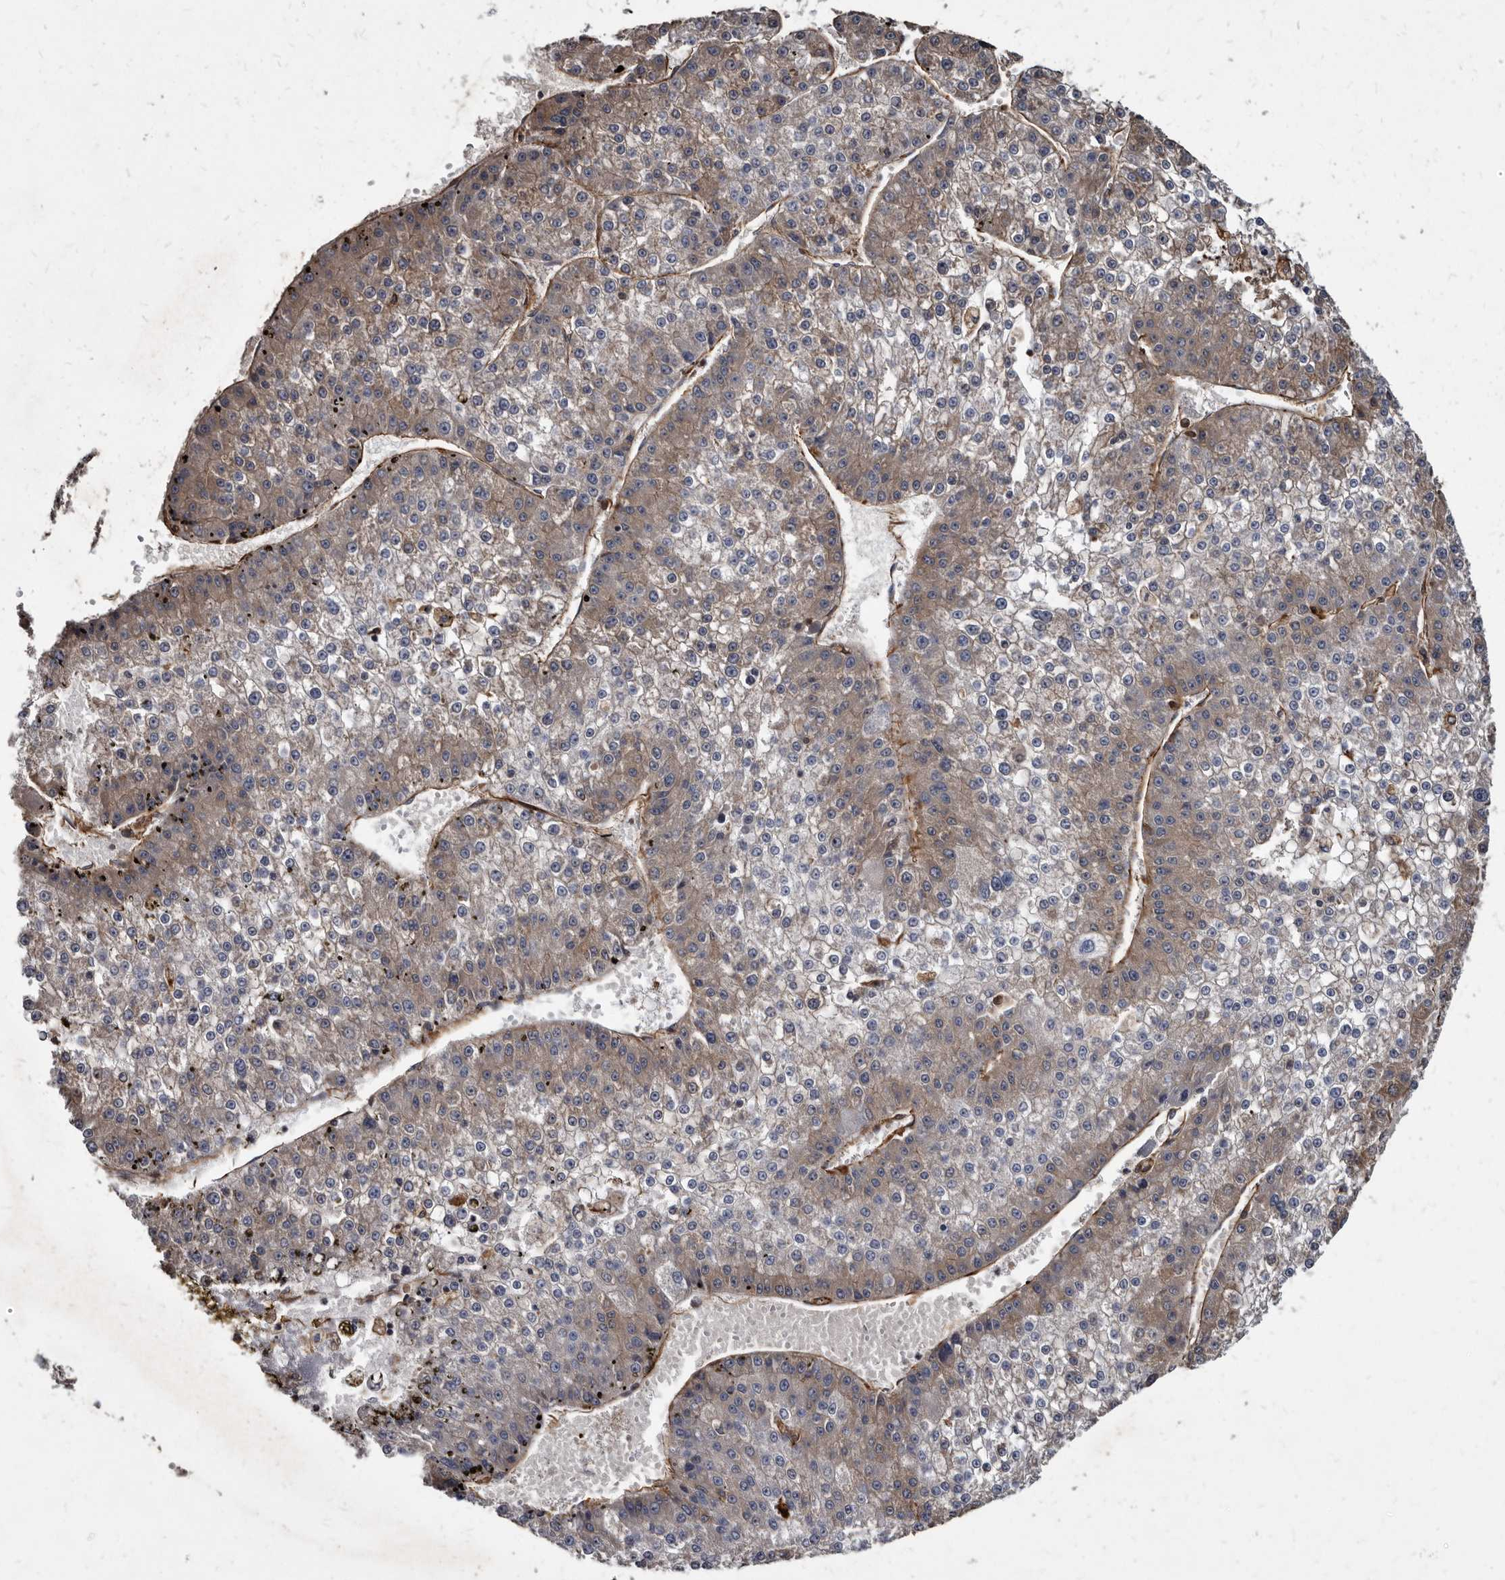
{"staining": {"intensity": "weak", "quantity": "25%-75%", "location": "cytoplasmic/membranous"}, "tissue": "liver cancer", "cell_type": "Tumor cells", "image_type": "cancer", "snomed": [{"axis": "morphology", "description": "Carcinoma, Hepatocellular, NOS"}, {"axis": "topography", "description": "Liver"}], "caption": "The micrograph demonstrates immunohistochemical staining of liver hepatocellular carcinoma. There is weak cytoplasmic/membranous expression is identified in about 25%-75% of tumor cells.", "gene": "KCTD20", "patient": {"sex": "female", "age": 73}}